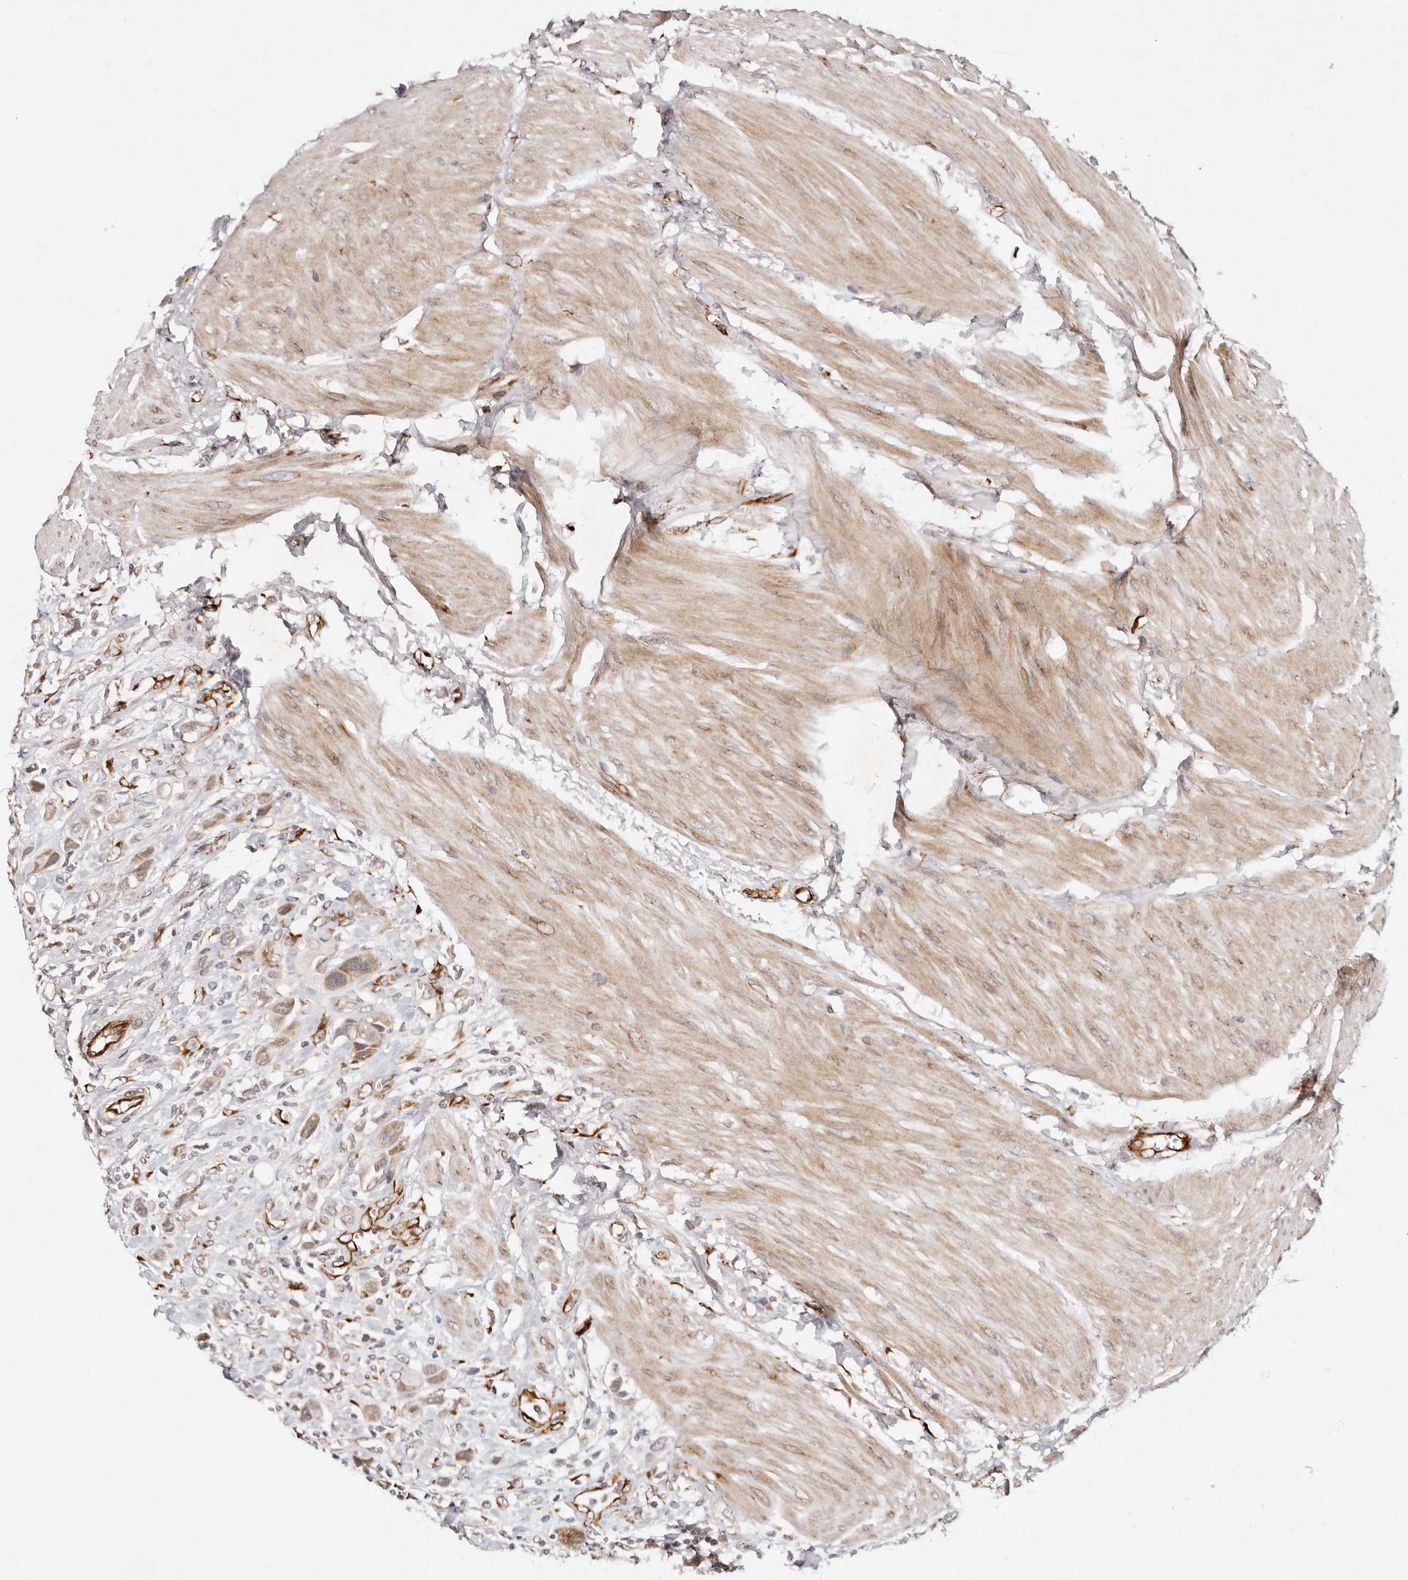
{"staining": {"intensity": "weak", "quantity": ">75%", "location": "cytoplasmic/membranous"}, "tissue": "urothelial cancer", "cell_type": "Tumor cells", "image_type": "cancer", "snomed": [{"axis": "morphology", "description": "Urothelial carcinoma, High grade"}, {"axis": "topography", "description": "Urinary bladder"}], "caption": "High-power microscopy captured an immunohistochemistry (IHC) micrograph of urothelial cancer, revealing weak cytoplasmic/membranous staining in approximately >75% of tumor cells. (Brightfield microscopy of DAB IHC at high magnification).", "gene": "BCL2L15", "patient": {"sex": "male", "age": 50}}